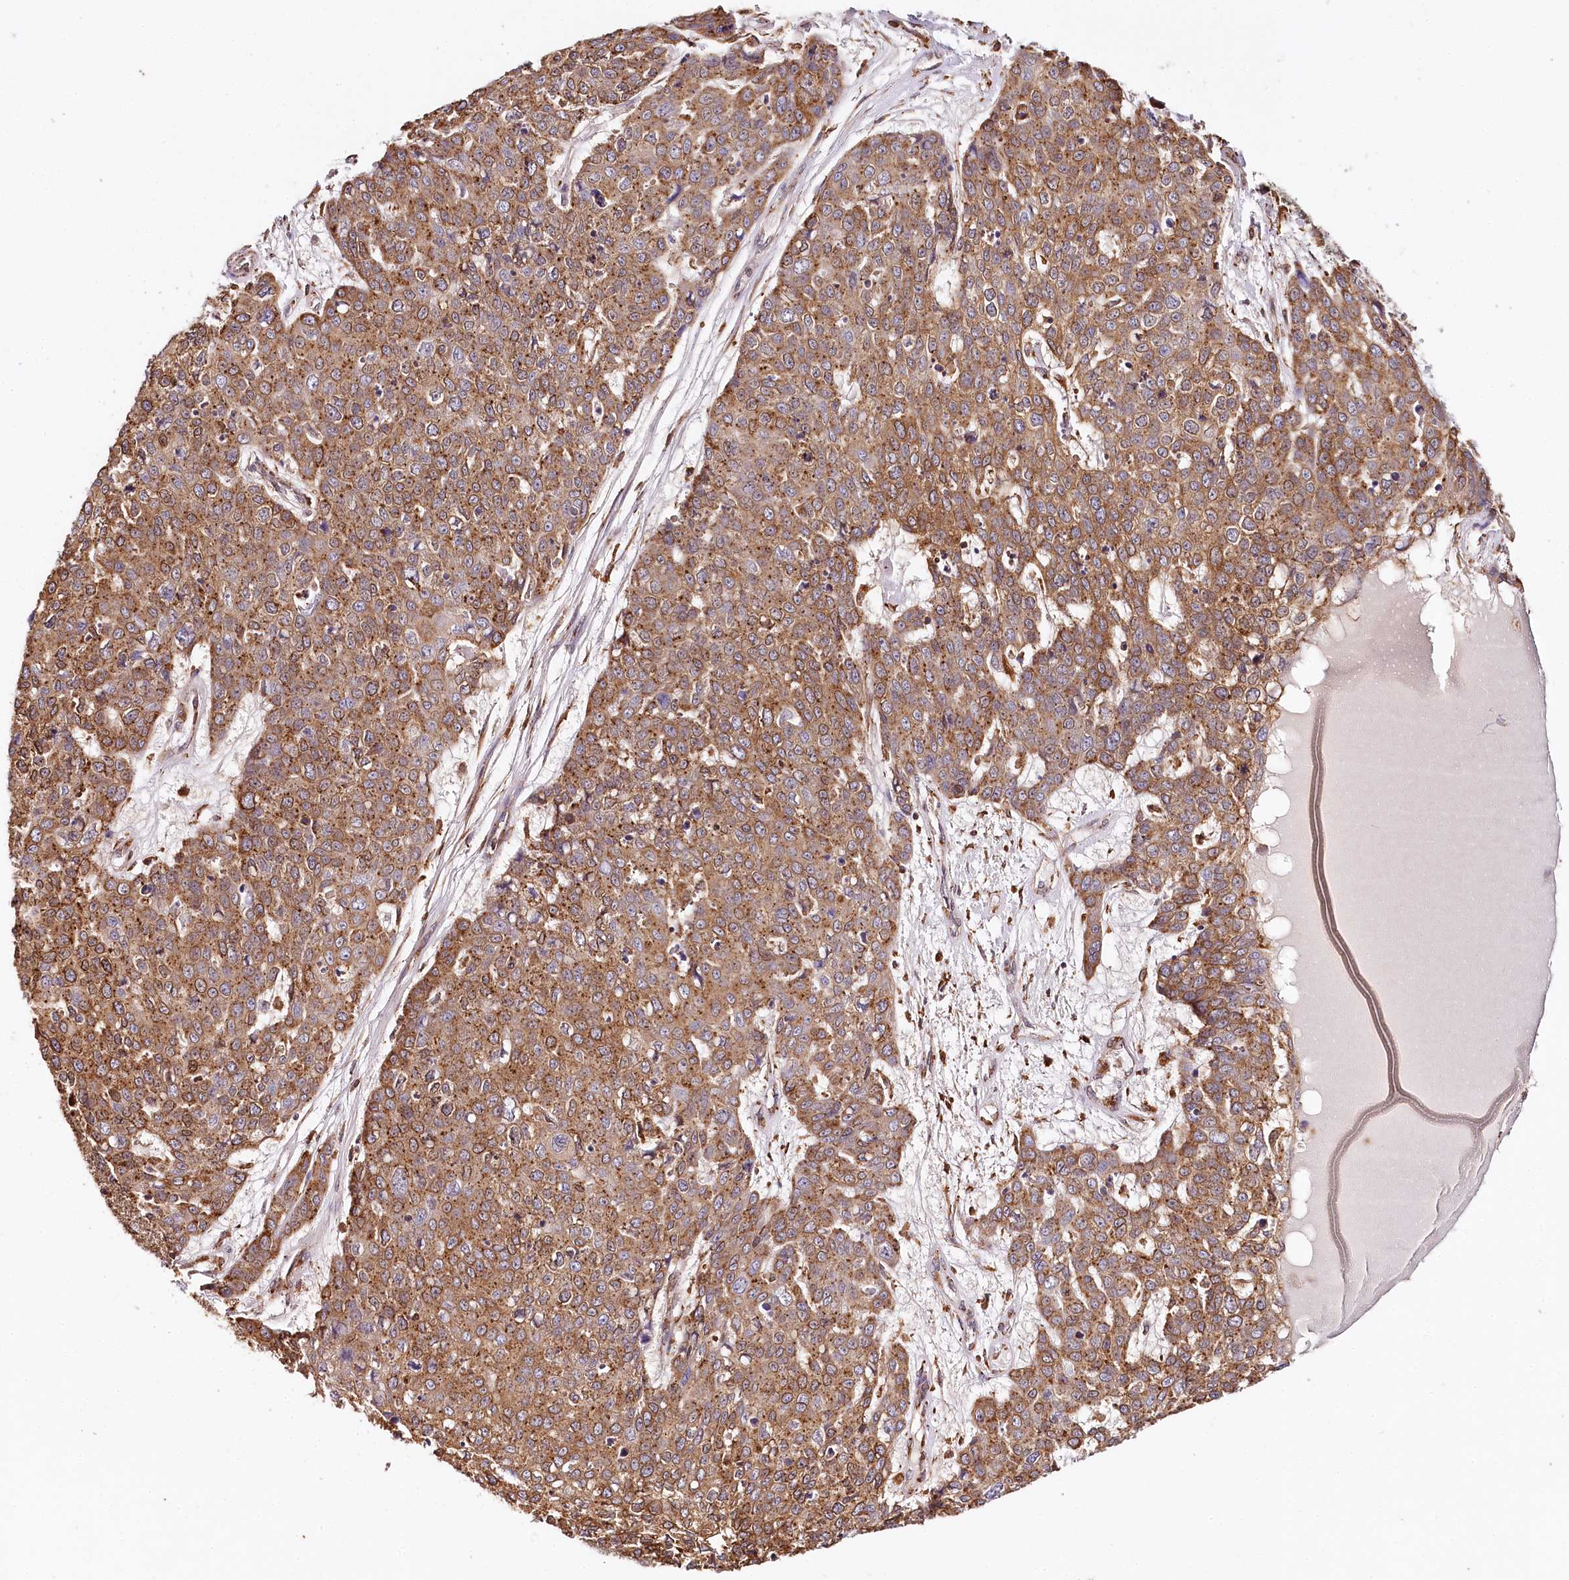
{"staining": {"intensity": "strong", "quantity": ">75%", "location": "cytoplasmic/membranous"}, "tissue": "skin cancer", "cell_type": "Tumor cells", "image_type": "cancer", "snomed": [{"axis": "morphology", "description": "Squamous cell carcinoma, NOS"}, {"axis": "topography", "description": "Skin"}], "caption": "Squamous cell carcinoma (skin) stained with a brown dye demonstrates strong cytoplasmic/membranous positive positivity in about >75% of tumor cells.", "gene": "VEGFA", "patient": {"sex": "female", "age": 44}}